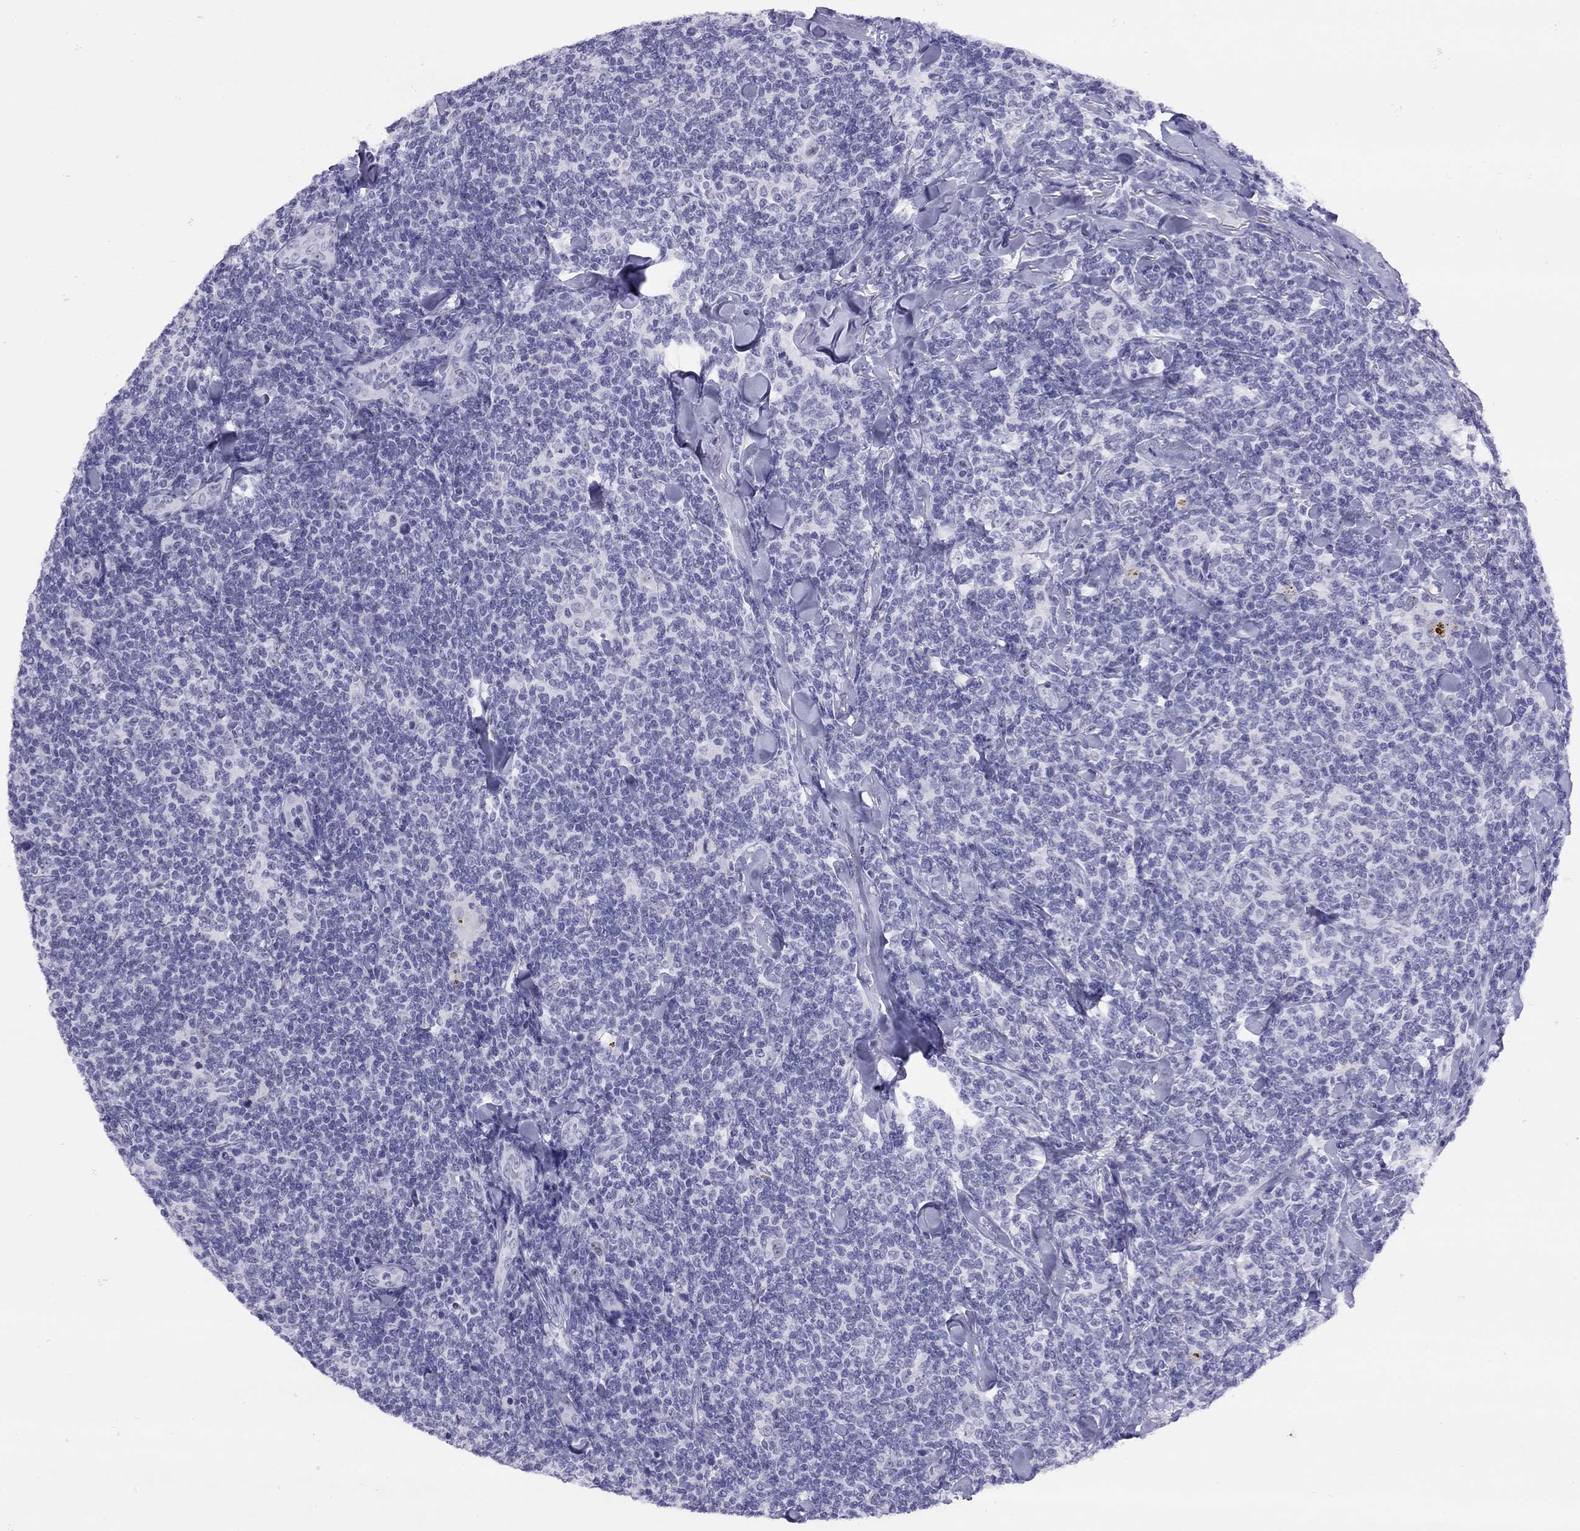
{"staining": {"intensity": "negative", "quantity": "none", "location": "none"}, "tissue": "lymphoma", "cell_type": "Tumor cells", "image_type": "cancer", "snomed": [{"axis": "morphology", "description": "Malignant lymphoma, non-Hodgkin's type, Low grade"}, {"axis": "topography", "description": "Lymph node"}], "caption": "The immunohistochemistry photomicrograph has no significant expression in tumor cells of malignant lymphoma, non-Hodgkin's type (low-grade) tissue. Brightfield microscopy of IHC stained with DAB (3,3'-diaminobenzidine) (brown) and hematoxylin (blue), captured at high magnification.", "gene": "LYAR", "patient": {"sex": "female", "age": 56}}